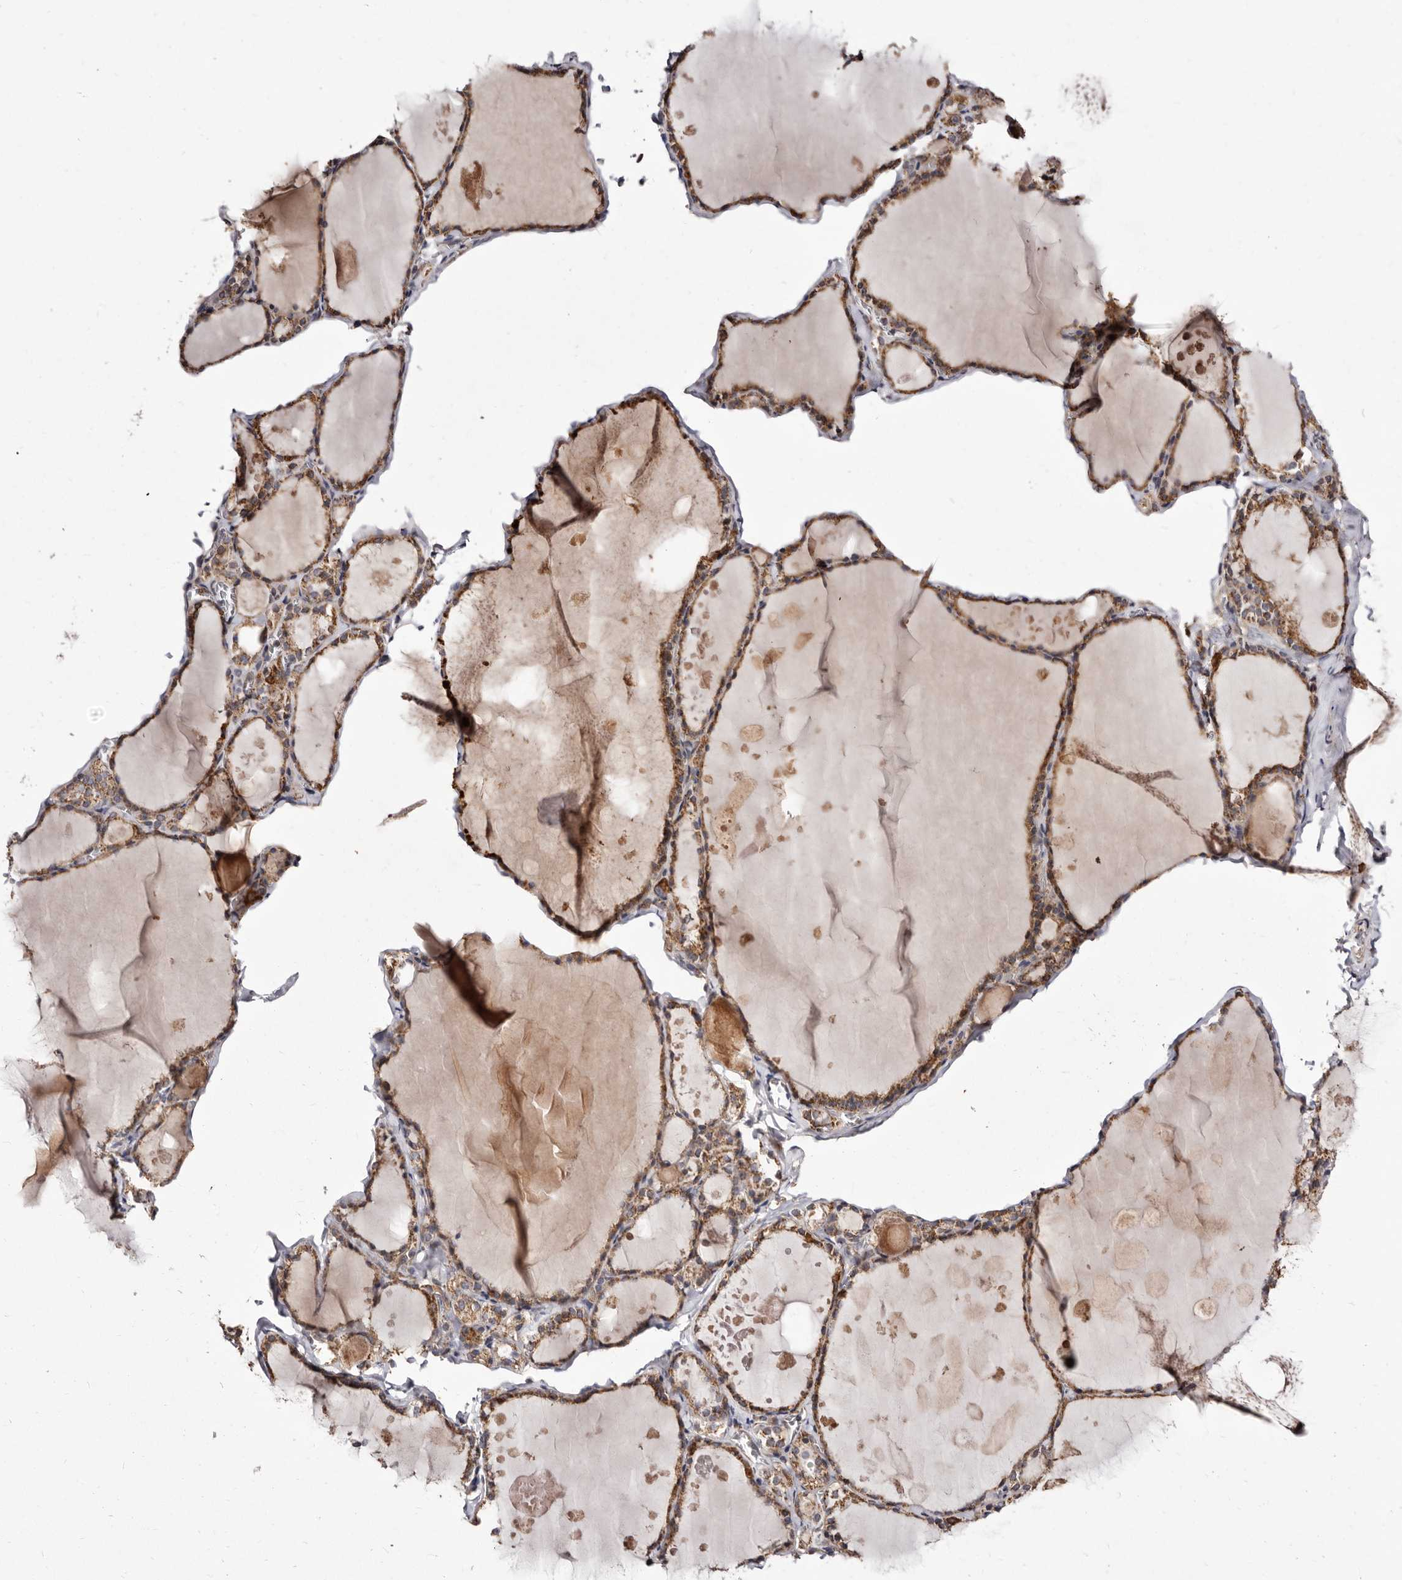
{"staining": {"intensity": "moderate", "quantity": ">75%", "location": "cytoplasmic/membranous"}, "tissue": "thyroid gland", "cell_type": "Glandular cells", "image_type": "normal", "snomed": [{"axis": "morphology", "description": "Normal tissue, NOS"}, {"axis": "topography", "description": "Thyroid gland"}], "caption": "This photomicrograph displays IHC staining of benign human thyroid gland, with medium moderate cytoplasmic/membranous expression in approximately >75% of glandular cells.", "gene": "LUZP1", "patient": {"sex": "male", "age": 56}}